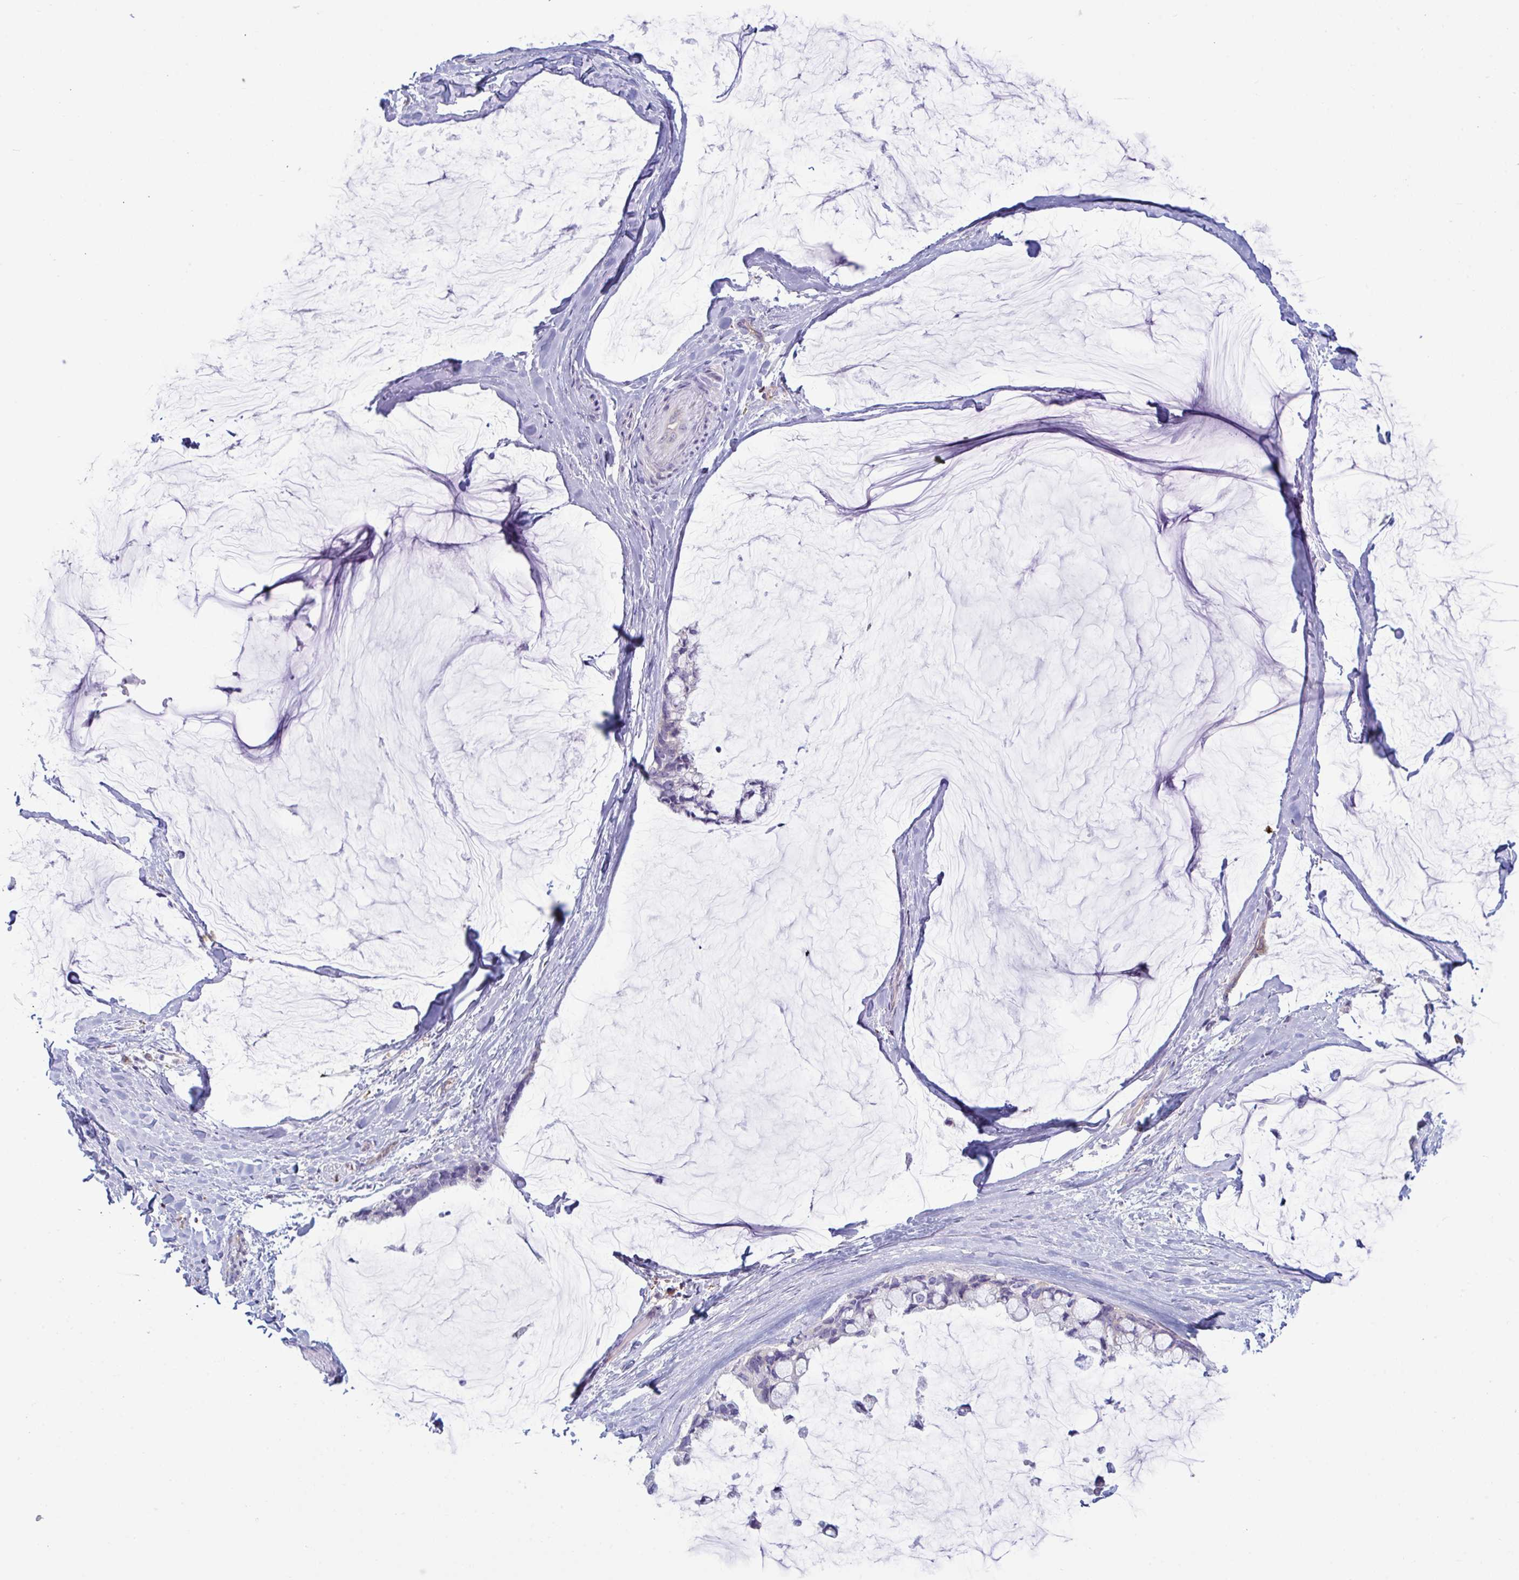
{"staining": {"intensity": "negative", "quantity": "none", "location": "none"}, "tissue": "ovarian cancer", "cell_type": "Tumor cells", "image_type": "cancer", "snomed": [{"axis": "morphology", "description": "Cystadenocarcinoma, mucinous, NOS"}, {"axis": "topography", "description": "Ovary"}], "caption": "Immunohistochemistry of human ovarian mucinous cystadenocarcinoma reveals no positivity in tumor cells.", "gene": "TSC22D3", "patient": {"sex": "female", "age": 39}}